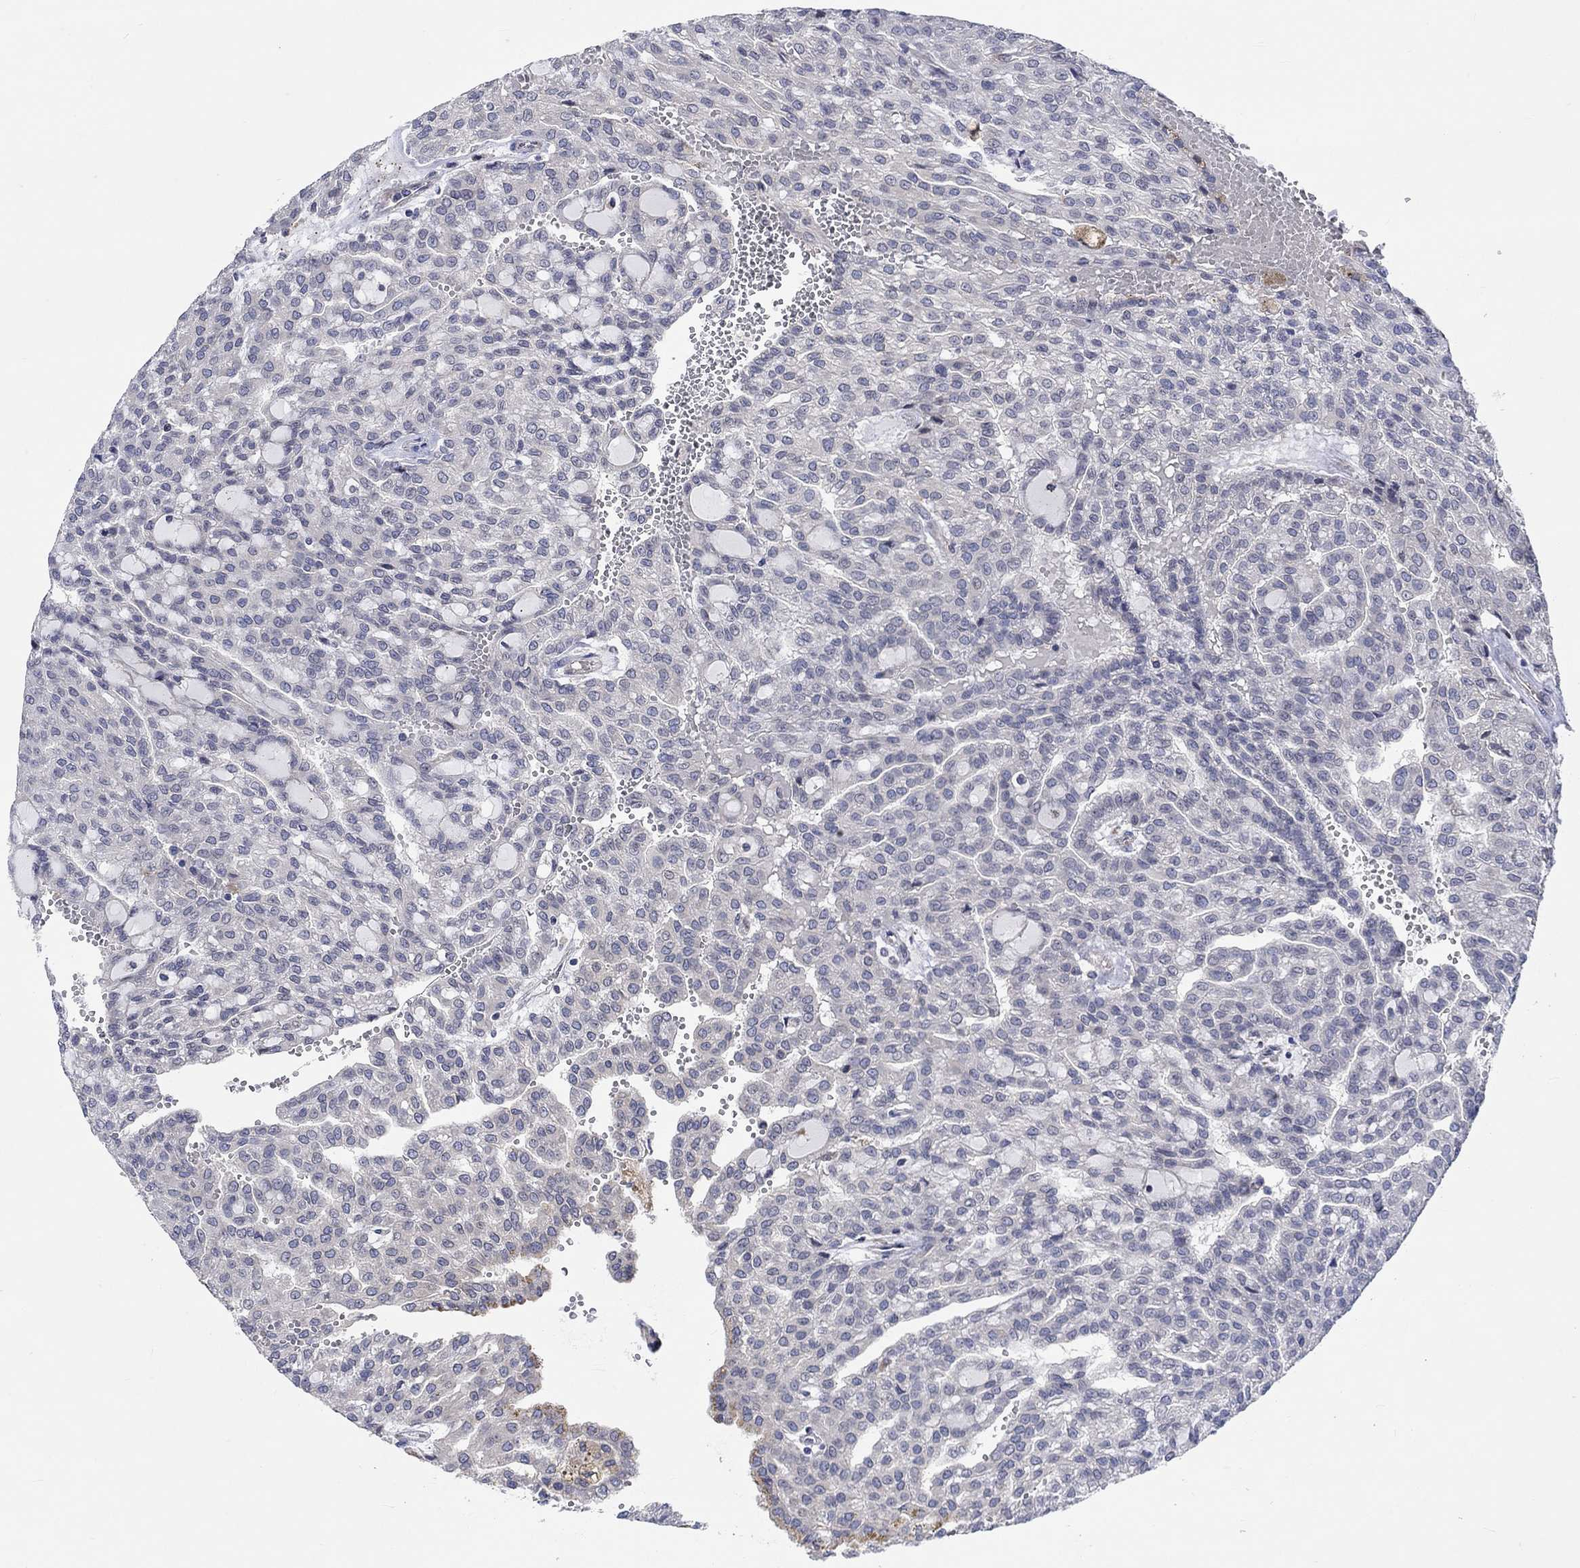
{"staining": {"intensity": "negative", "quantity": "none", "location": "none"}, "tissue": "renal cancer", "cell_type": "Tumor cells", "image_type": "cancer", "snomed": [{"axis": "morphology", "description": "Adenocarcinoma, NOS"}, {"axis": "topography", "description": "Kidney"}], "caption": "An image of renal cancer stained for a protein shows no brown staining in tumor cells. (Brightfield microscopy of DAB (3,3'-diaminobenzidine) immunohistochemistry at high magnification).", "gene": "CAMK1D", "patient": {"sex": "male", "age": 63}}